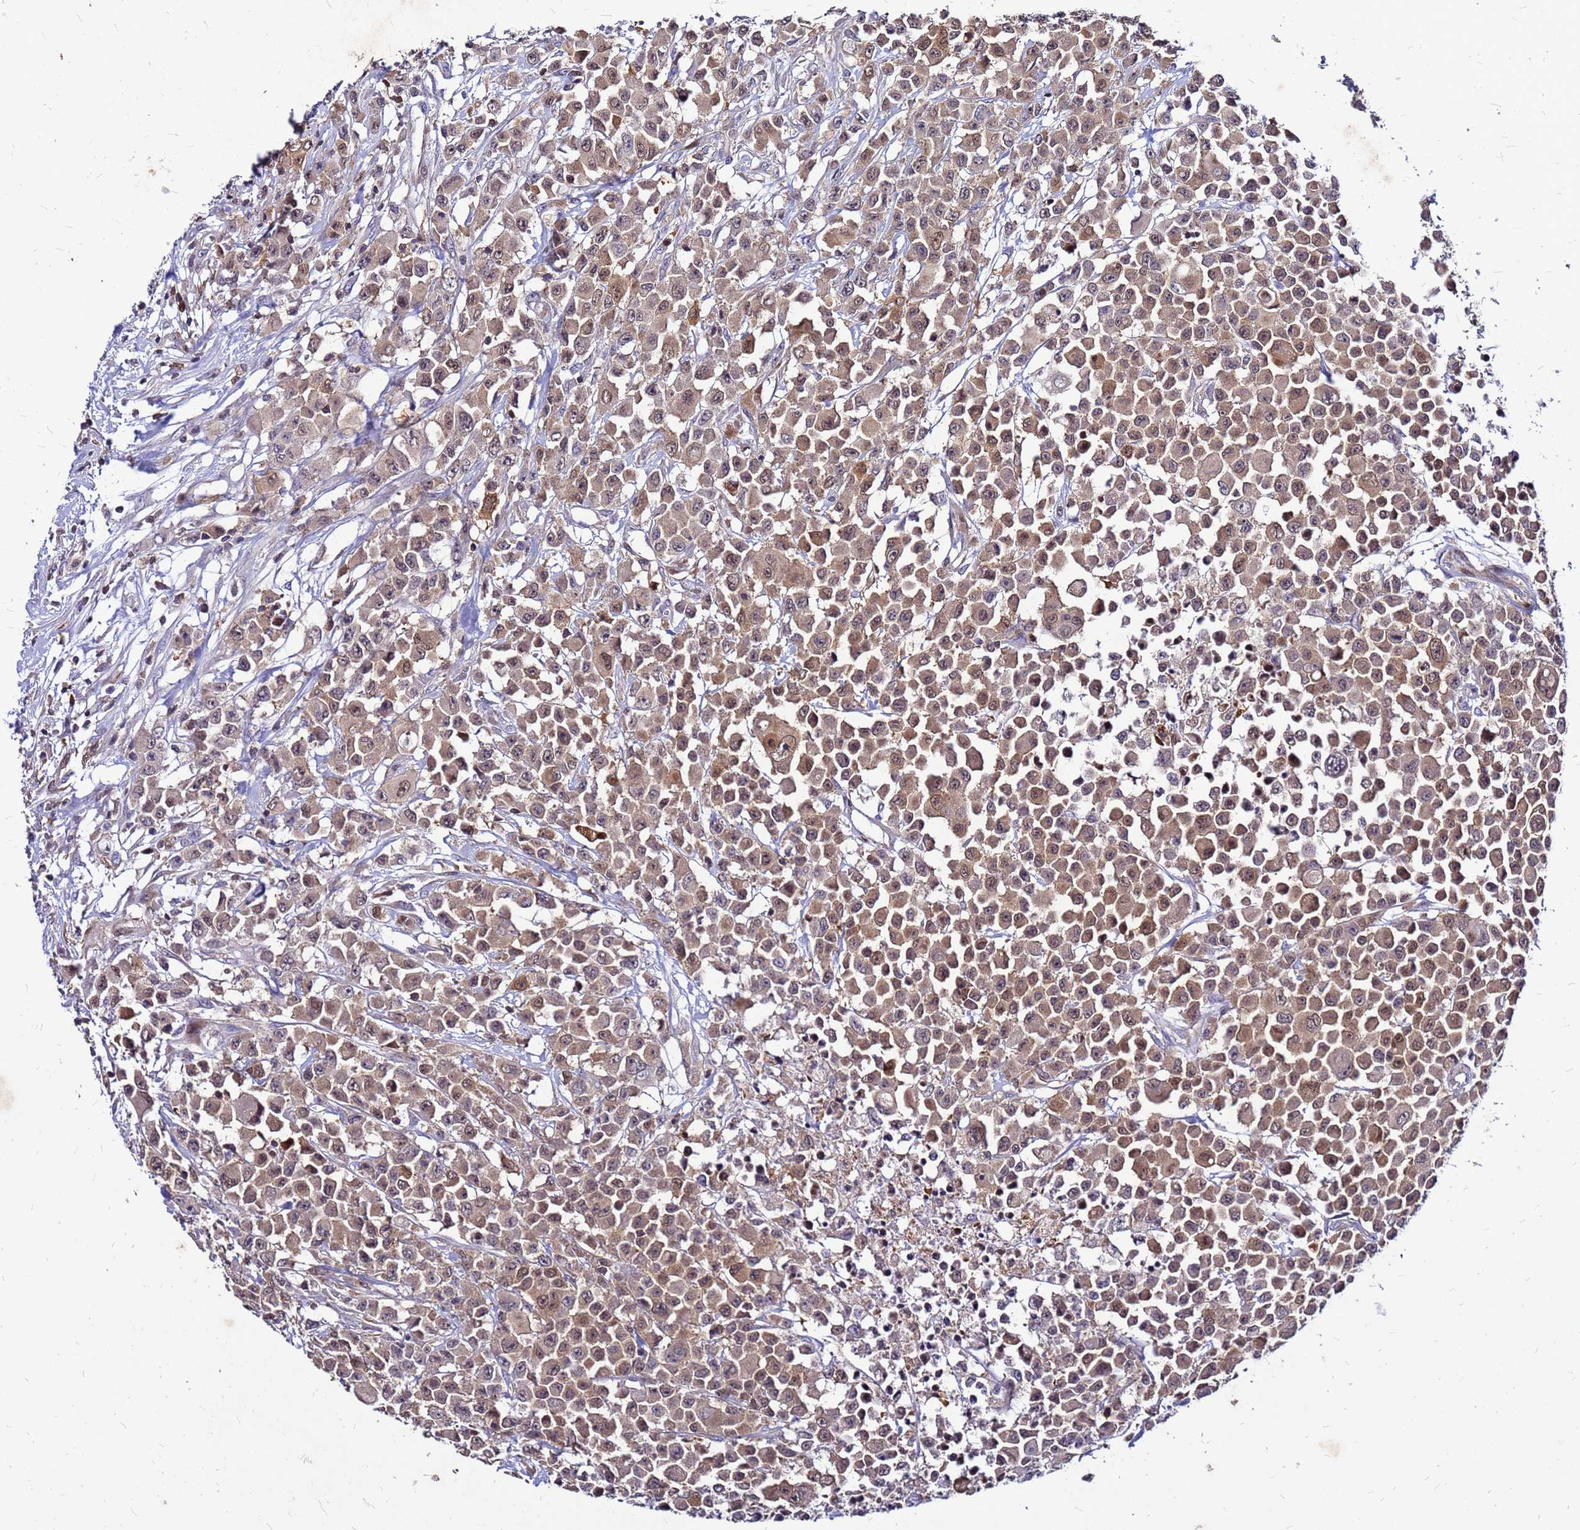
{"staining": {"intensity": "moderate", "quantity": ">75%", "location": "cytoplasmic/membranous,nuclear"}, "tissue": "colorectal cancer", "cell_type": "Tumor cells", "image_type": "cancer", "snomed": [{"axis": "morphology", "description": "Adenocarcinoma, NOS"}, {"axis": "topography", "description": "Colon"}], "caption": "Protein staining by immunohistochemistry exhibits moderate cytoplasmic/membranous and nuclear expression in approximately >75% of tumor cells in colorectal cancer.", "gene": "DBNDD2", "patient": {"sex": "male", "age": 51}}